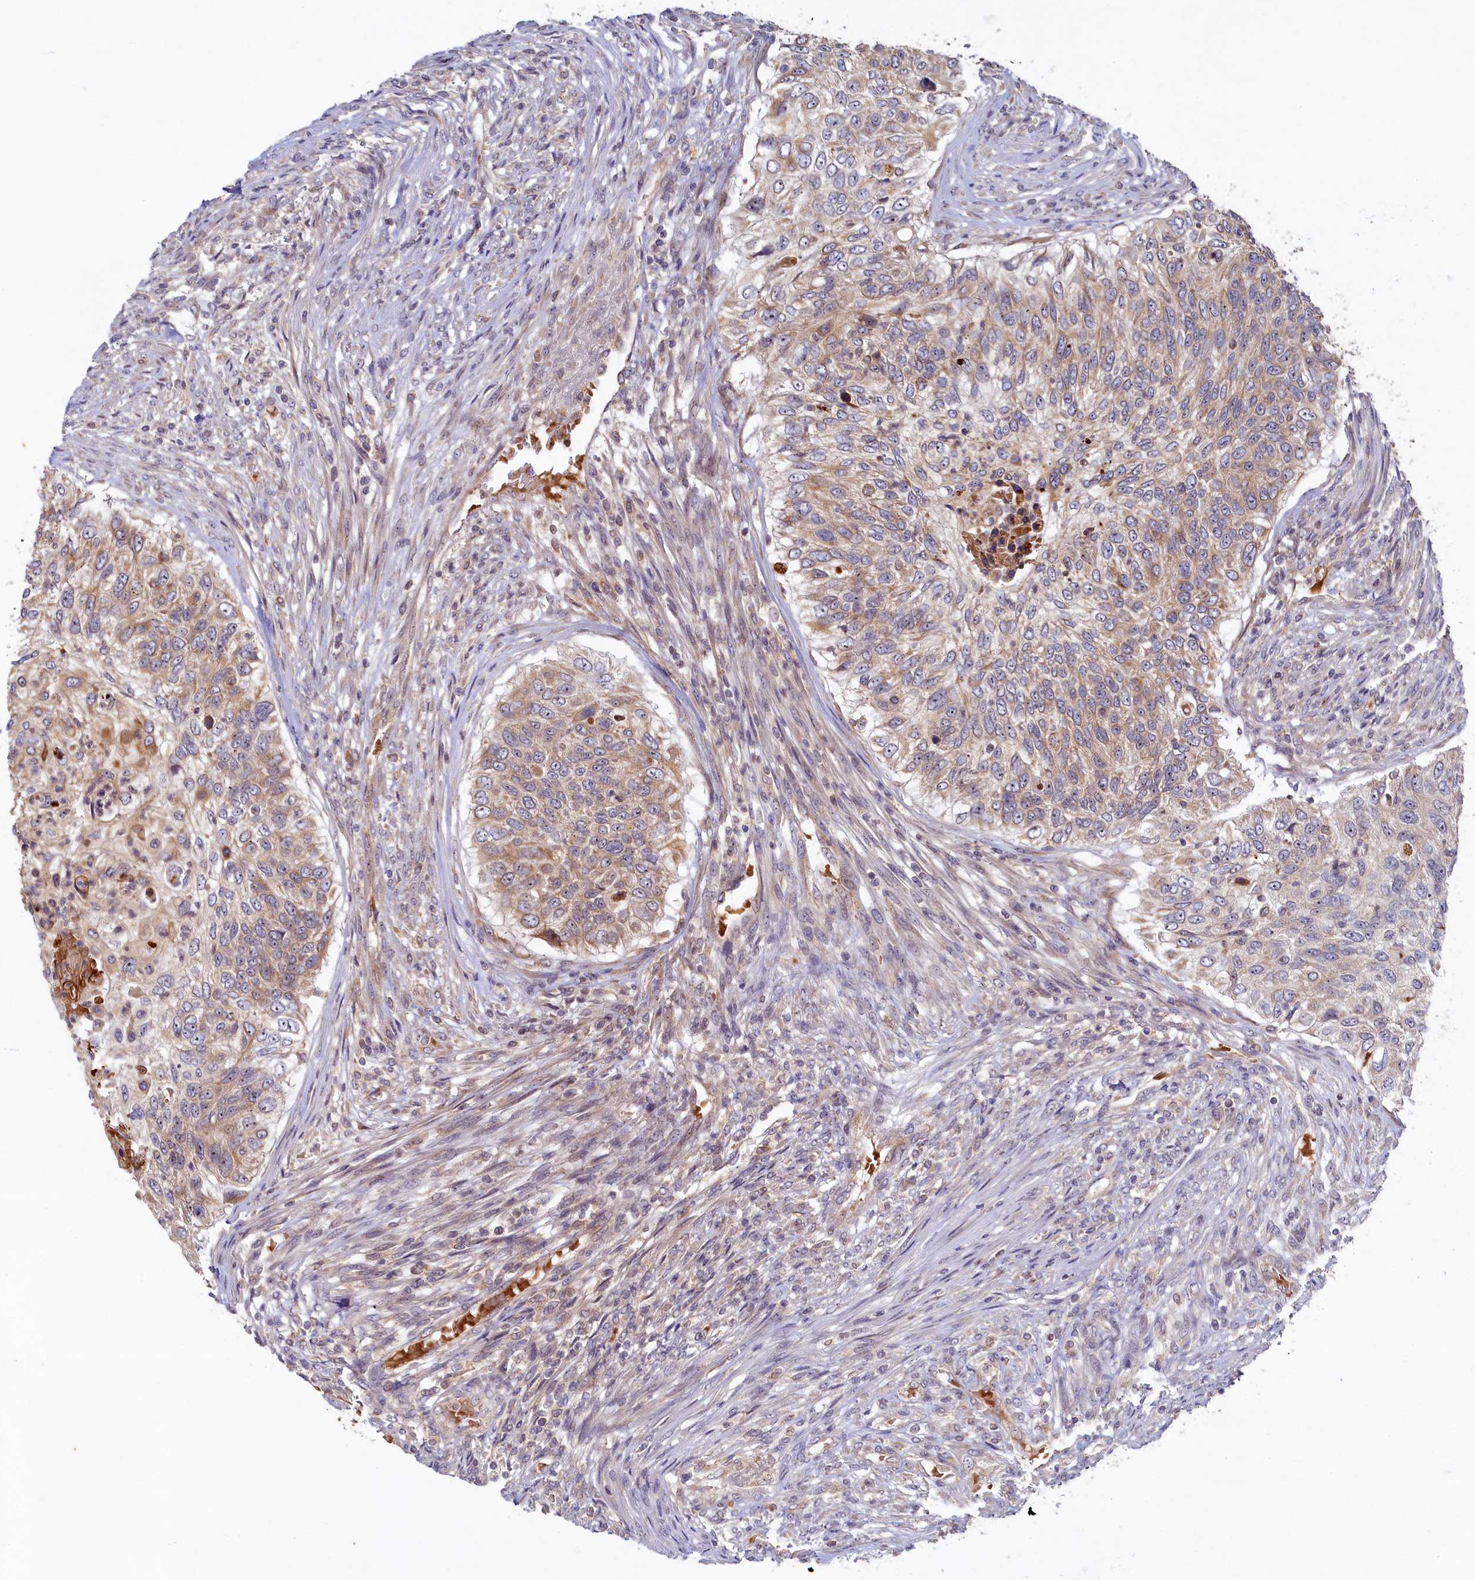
{"staining": {"intensity": "weak", "quantity": "25%-75%", "location": "cytoplasmic/membranous"}, "tissue": "urothelial cancer", "cell_type": "Tumor cells", "image_type": "cancer", "snomed": [{"axis": "morphology", "description": "Urothelial carcinoma, High grade"}, {"axis": "topography", "description": "Urinary bladder"}], "caption": "About 25%-75% of tumor cells in urothelial carcinoma (high-grade) demonstrate weak cytoplasmic/membranous protein staining as visualized by brown immunohistochemical staining.", "gene": "CEP20", "patient": {"sex": "female", "age": 60}}